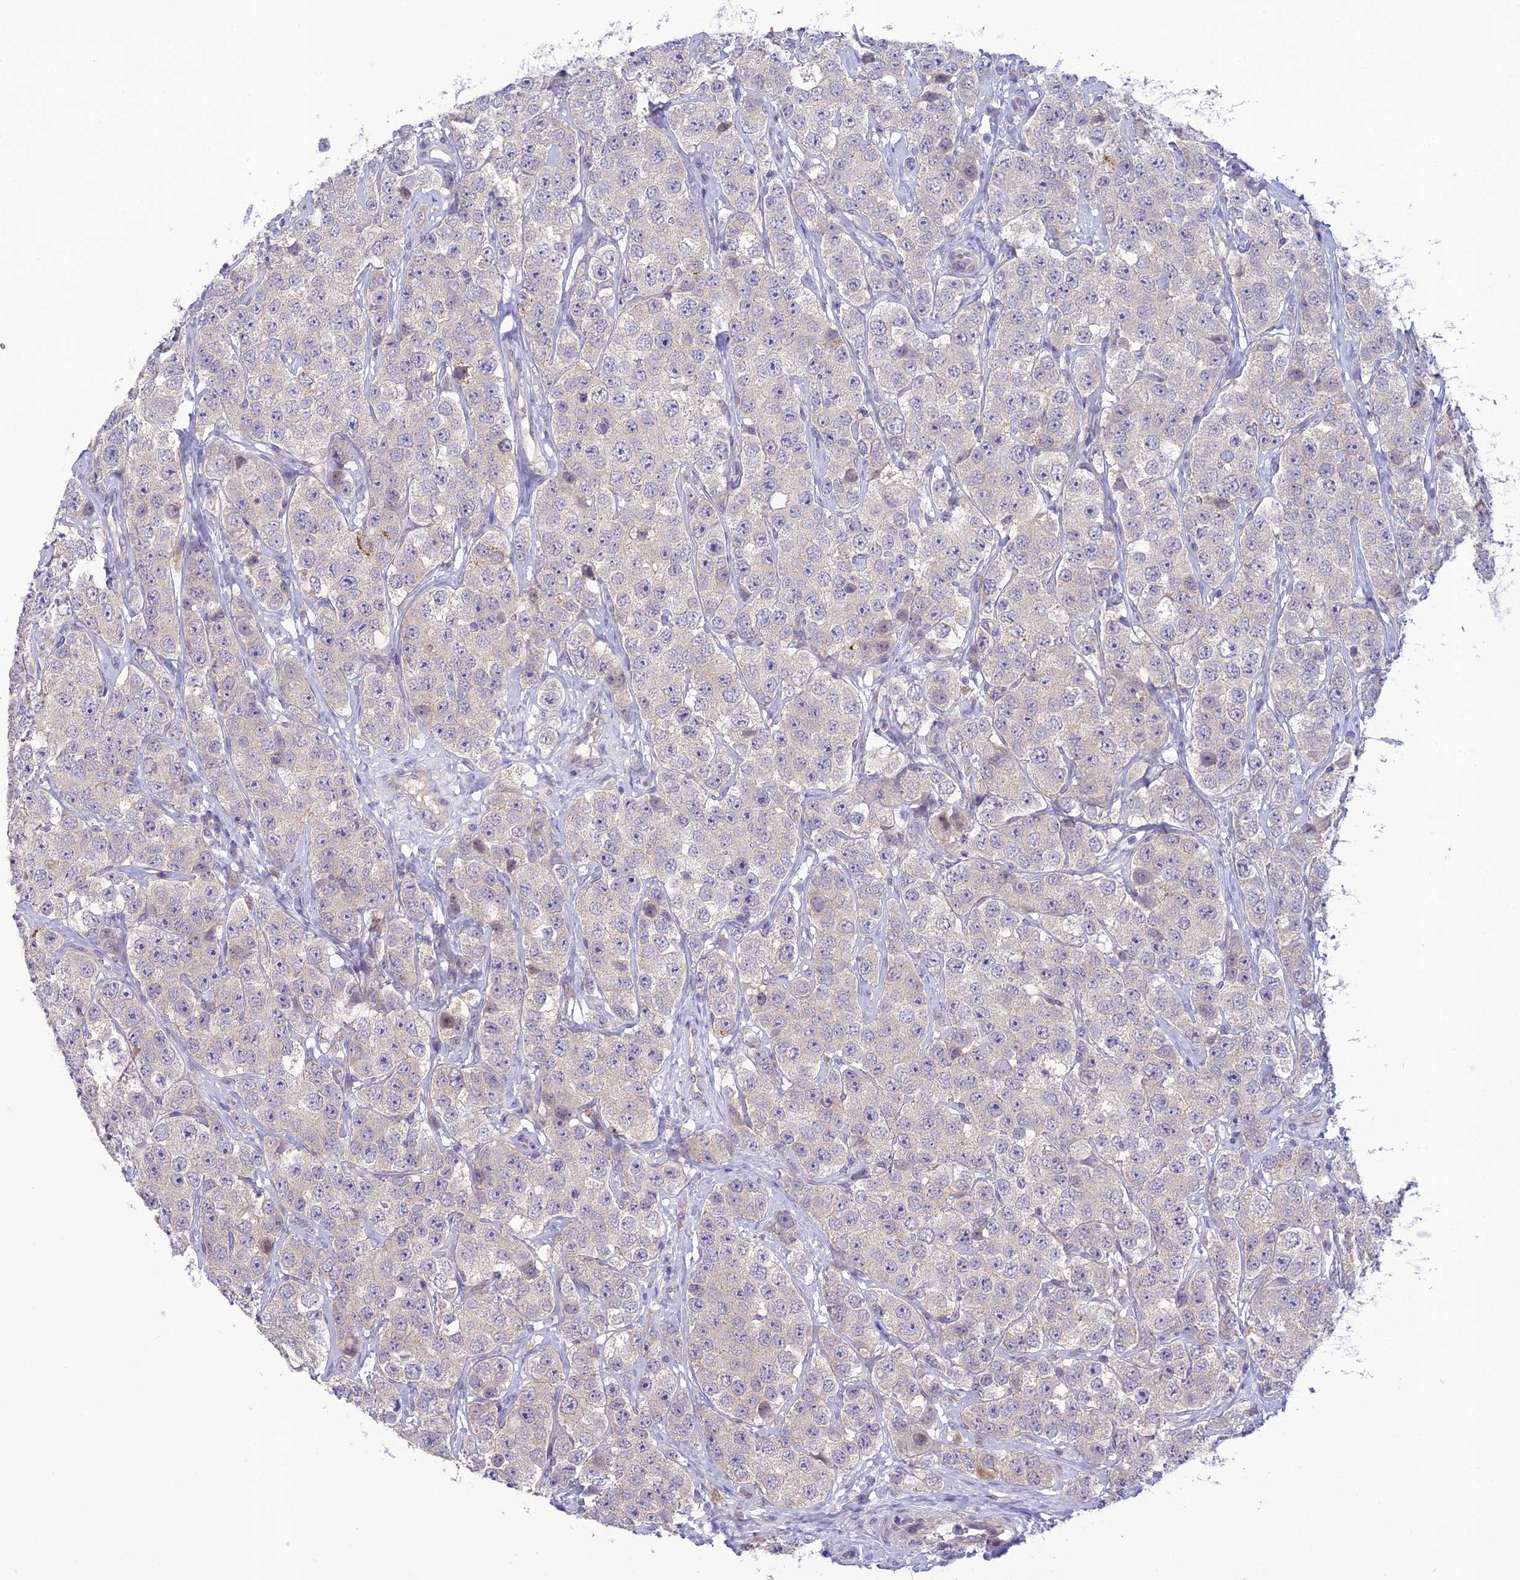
{"staining": {"intensity": "negative", "quantity": "none", "location": "none"}, "tissue": "testis cancer", "cell_type": "Tumor cells", "image_type": "cancer", "snomed": [{"axis": "morphology", "description": "Seminoma, NOS"}, {"axis": "topography", "description": "Testis"}], "caption": "Testis seminoma was stained to show a protein in brown. There is no significant positivity in tumor cells. (DAB immunohistochemistry (IHC) visualized using brightfield microscopy, high magnification).", "gene": "ITGAE", "patient": {"sex": "male", "age": 28}}